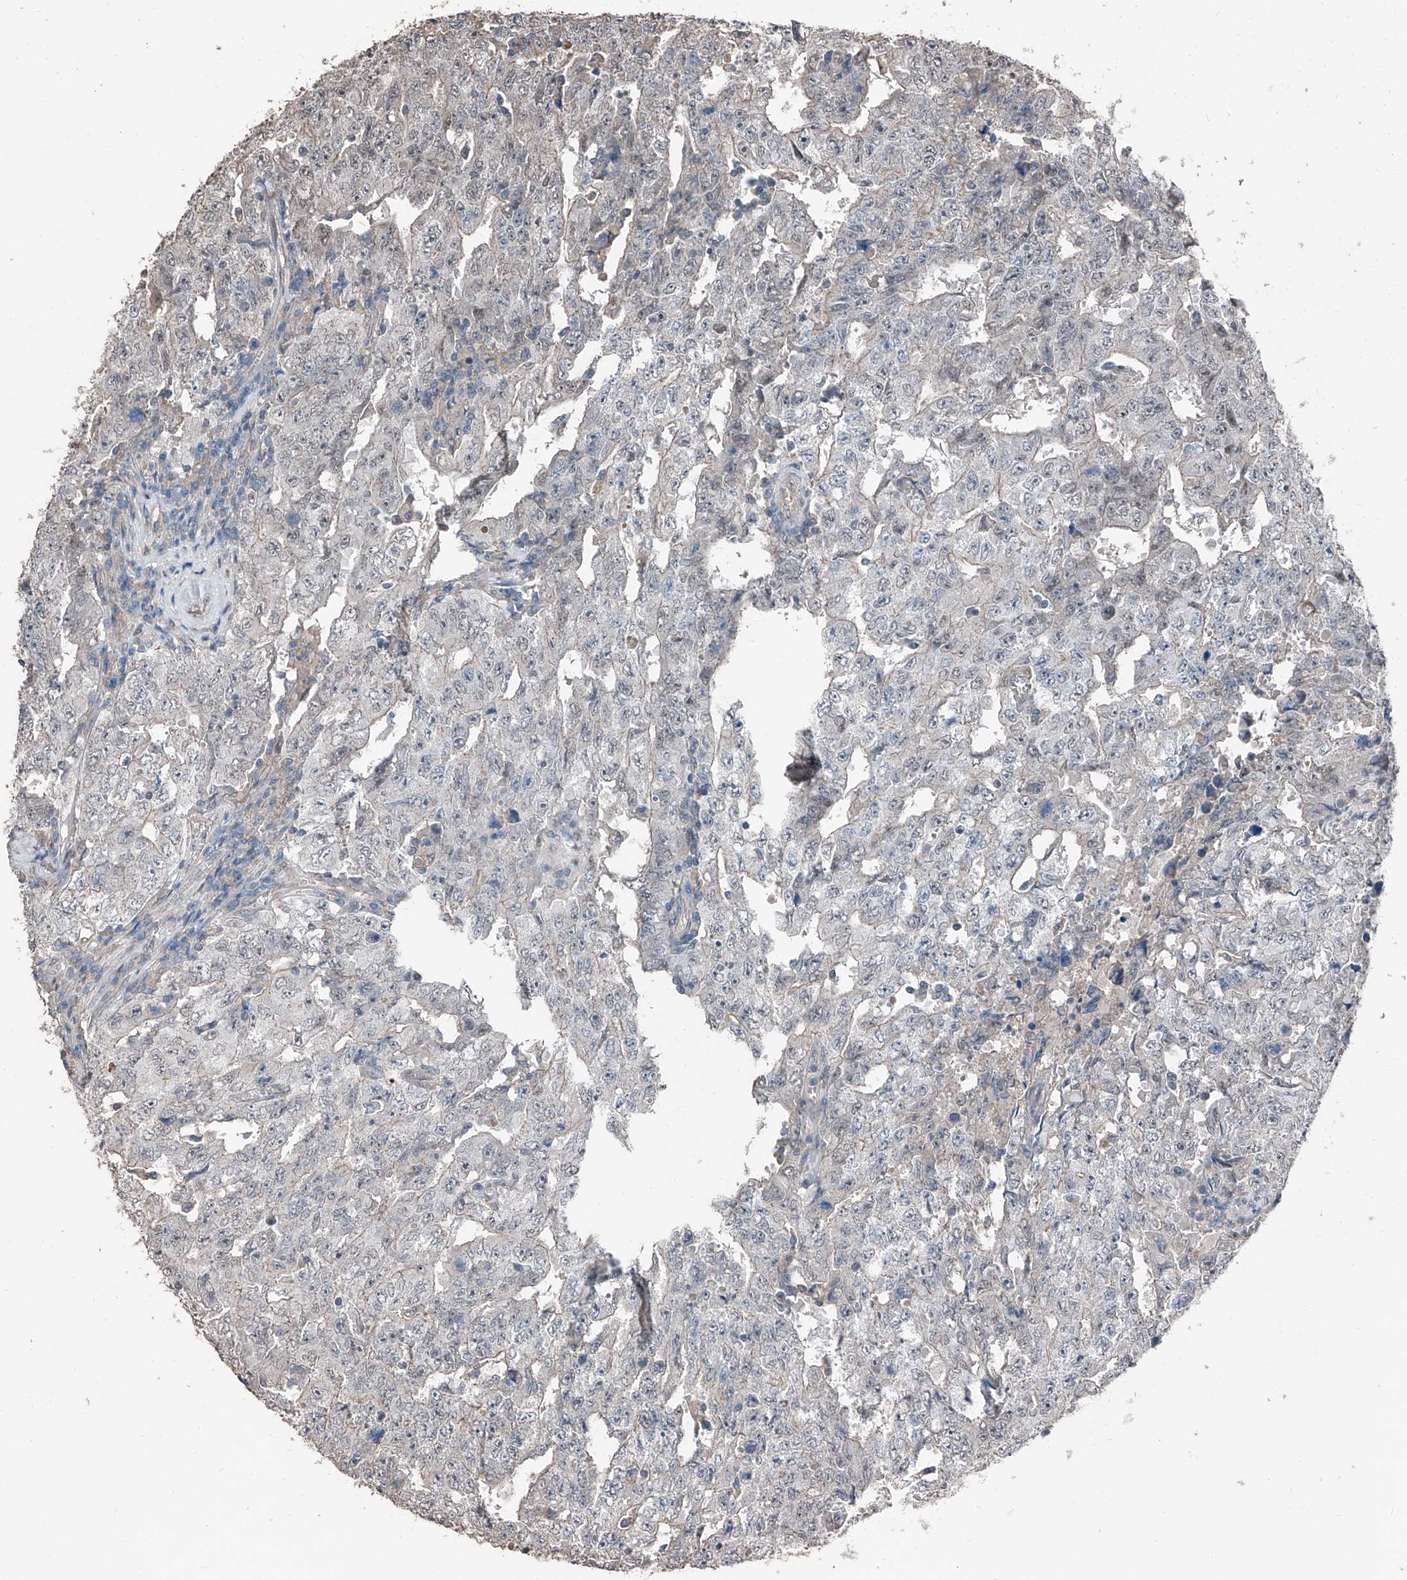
{"staining": {"intensity": "negative", "quantity": "none", "location": "none"}, "tissue": "testis cancer", "cell_type": "Tumor cells", "image_type": "cancer", "snomed": [{"axis": "morphology", "description": "Carcinoma, Embryonal, NOS"}, {"axis": "topography", "description": "Testis"}], "caption": "There is no significant staining in tumor cells of embryonal carcinoma (testis). Brightfield microscopy of immunohistochemistry stained with DAB (brown) and hematoxylin (blue), captured at high magnification.", "gene": "MAMLD1", "patient": {"sex": "male", "age": 26}}